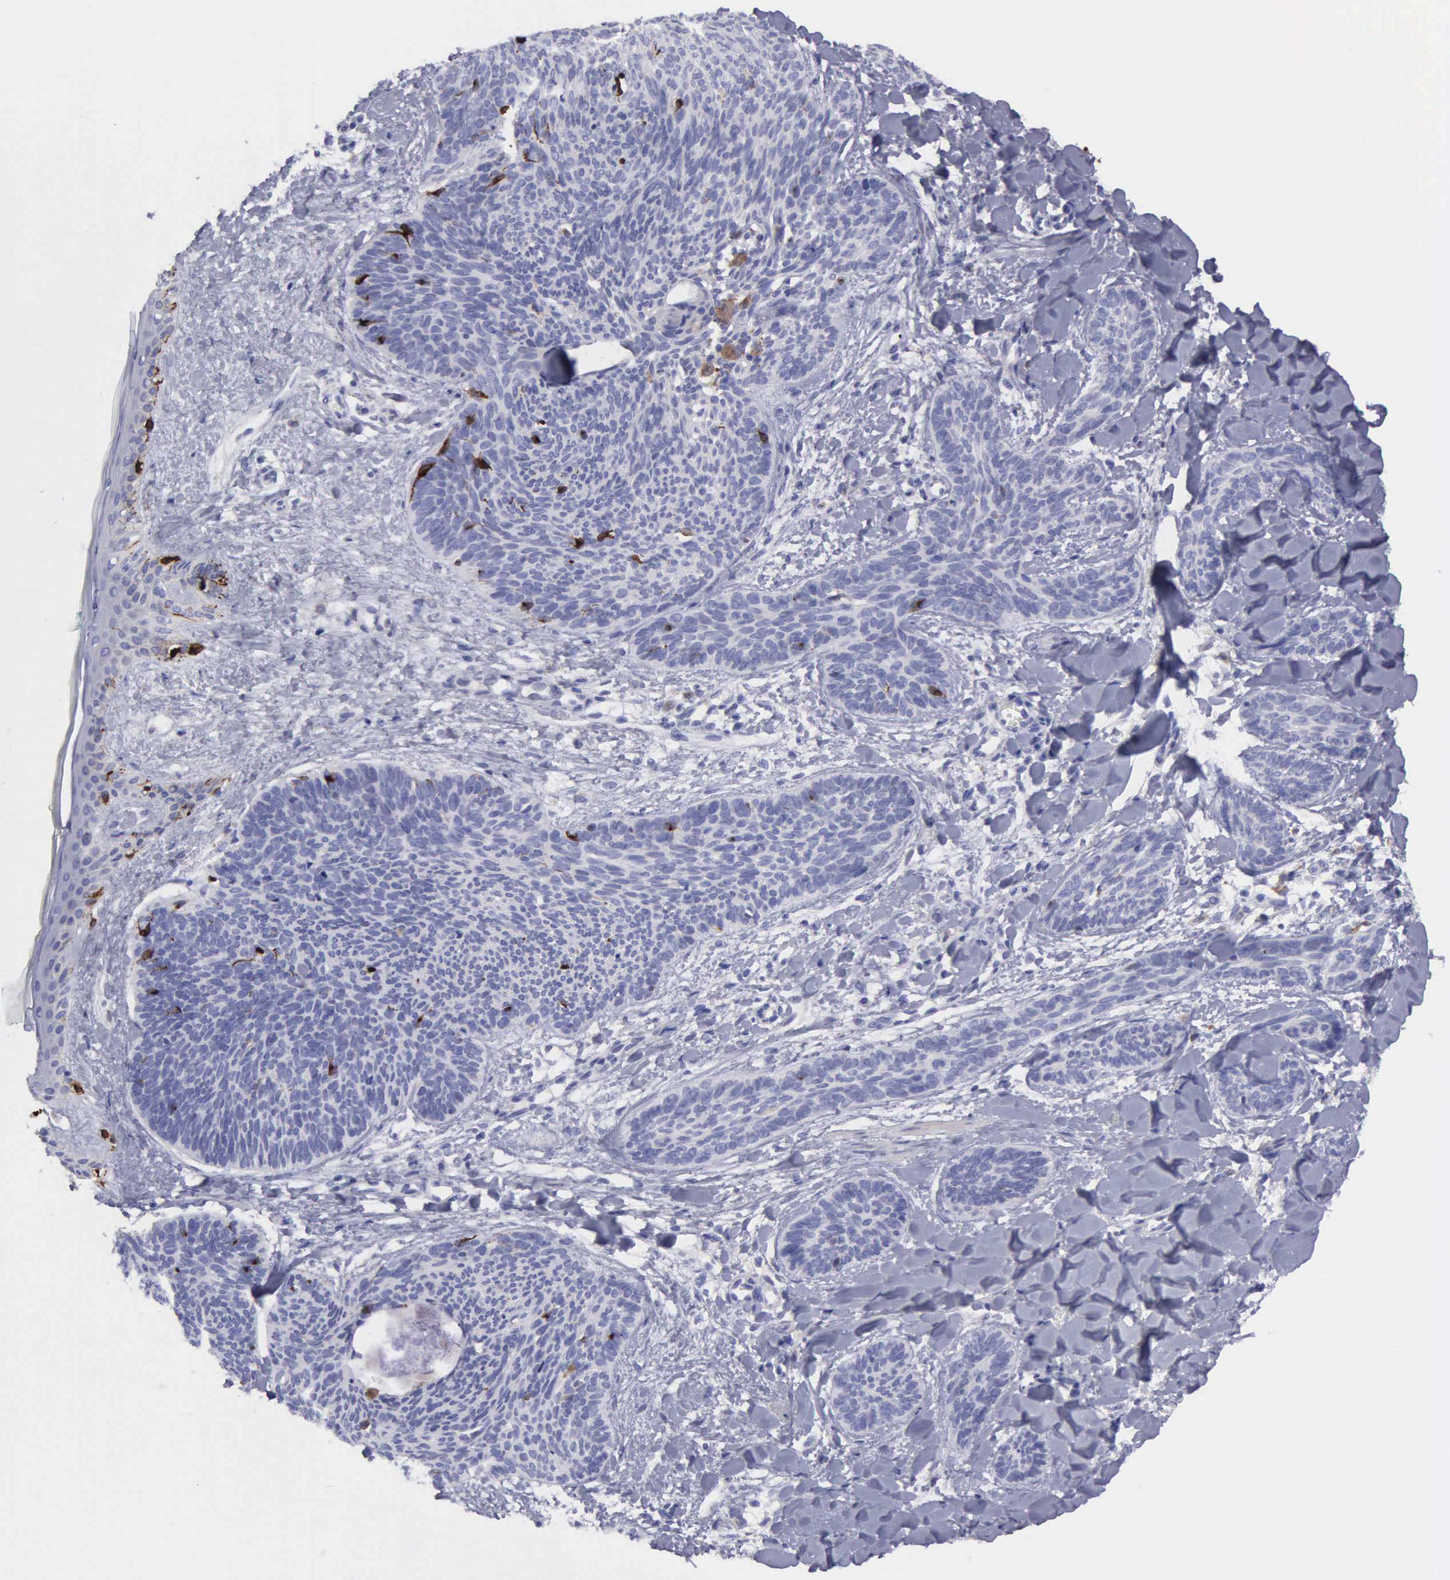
{"staining": {"intensity": "moderate", "quantity": "<25%", "location": "cytoplasmic/membranous"}, "tissue": "skin cancer", "cell_type": "Tumor cells", "image_type": "cancer", "snomed": [{"axis": "morphology", "description": "Basal cell carcinoma"}, {"axis": "topography", "description": "Skin"}], "caption": "An image of skin basal cell carcinoma stained for a protein reveals moderate cytoplasmic/membranous brown staining in tumor cells.", "gene": "TYRP1", "patient": {"sex": "female", "age": 81}}